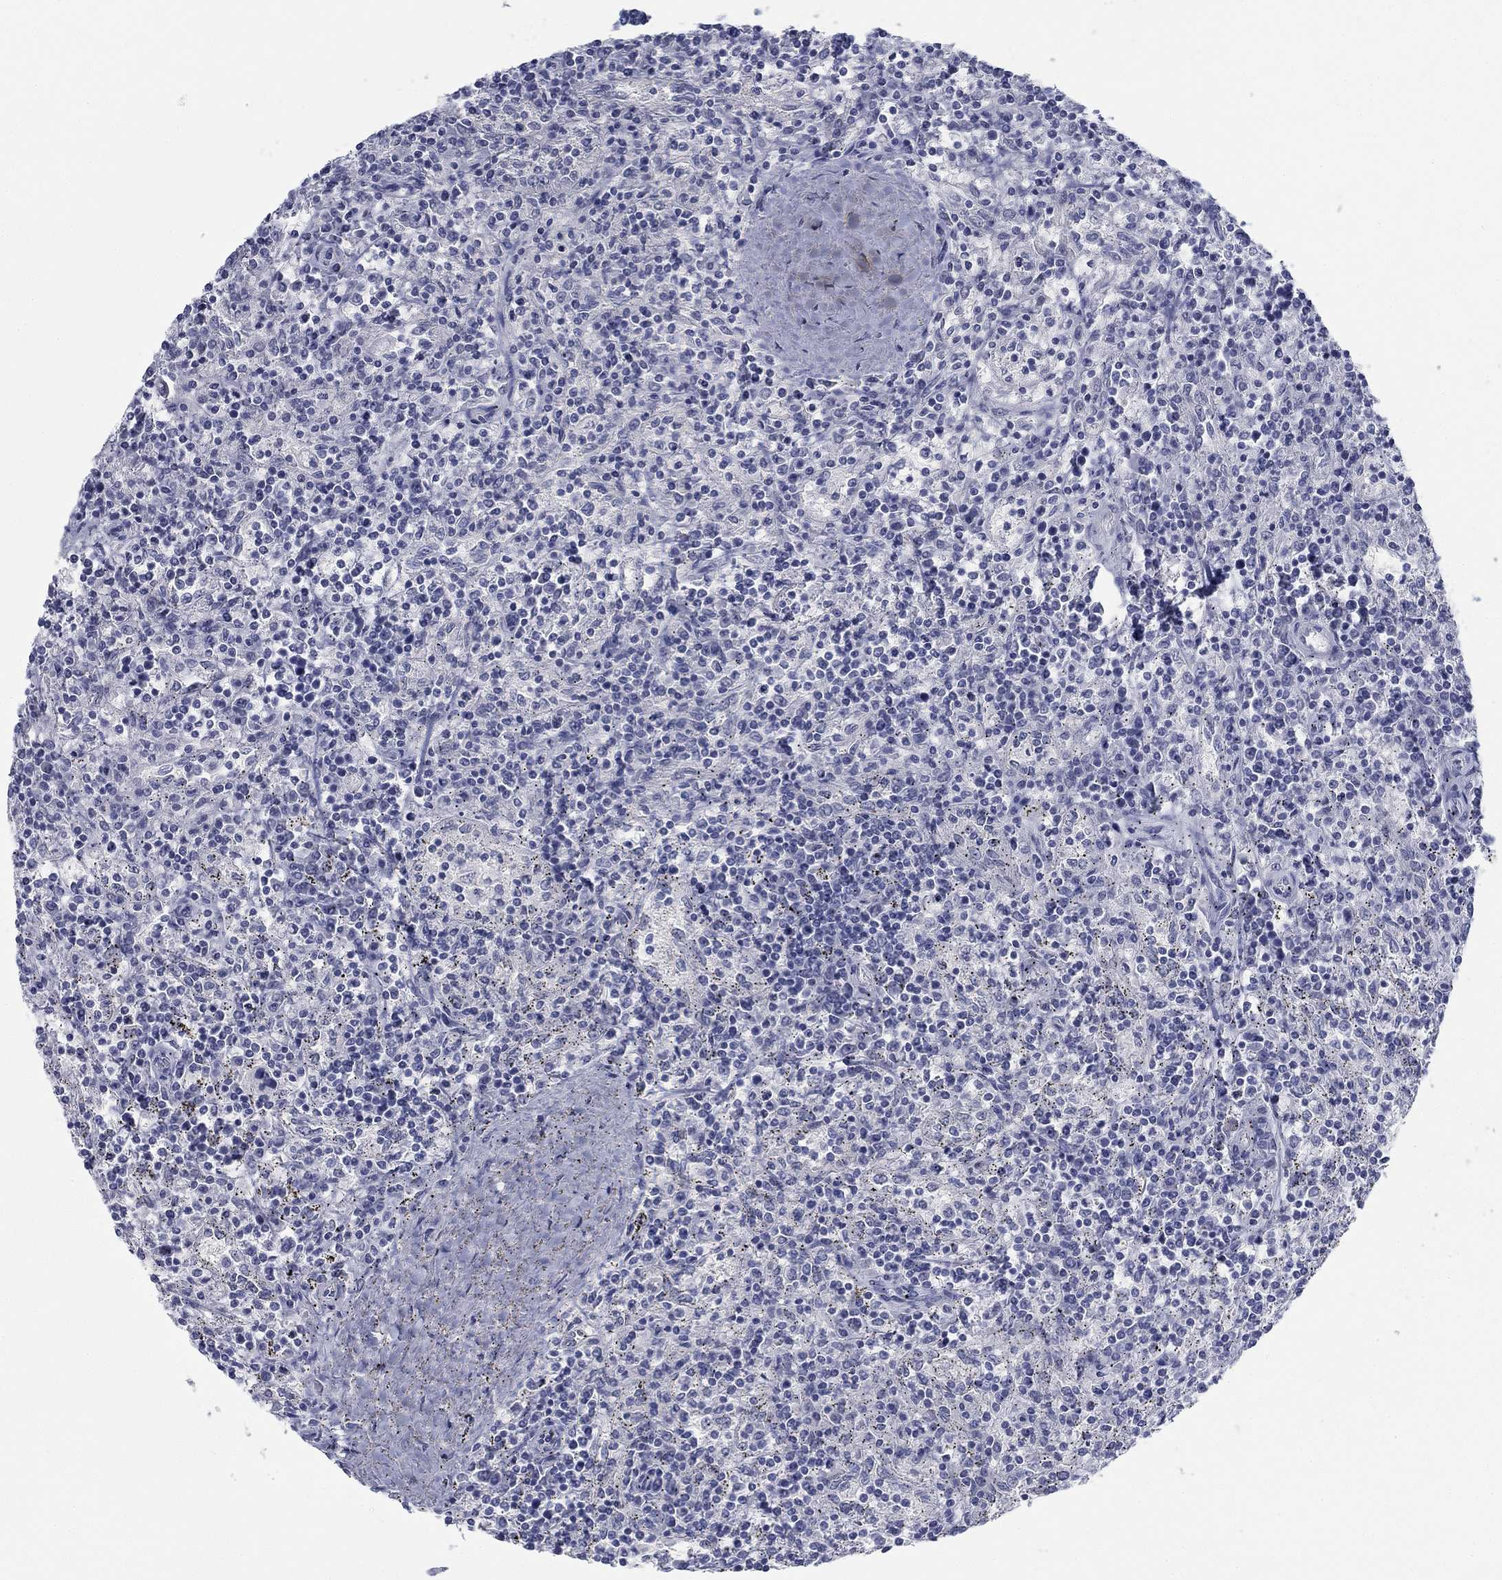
{"staining": {"intensity": "negative", "quantity": "none", "location": "none"}, "tissue": "lymphoma", "cell_type": "Tumor cells", "image_type": "cancer", "snomed": [{"axis": "morphology", "description": "Malignant lymphoma, non-Hodgkin's type, Low grade"}, {"axis": "topography", "description": "Spleen"}], "caption": "This is an immunohistochemistry micrograph of human low-grade malignant lymphoma, non-Hodgkin's type. There is no positivity in tumor cells.", "gene": "DNAL1", "patient": {"sex": "male", "age": 62}}